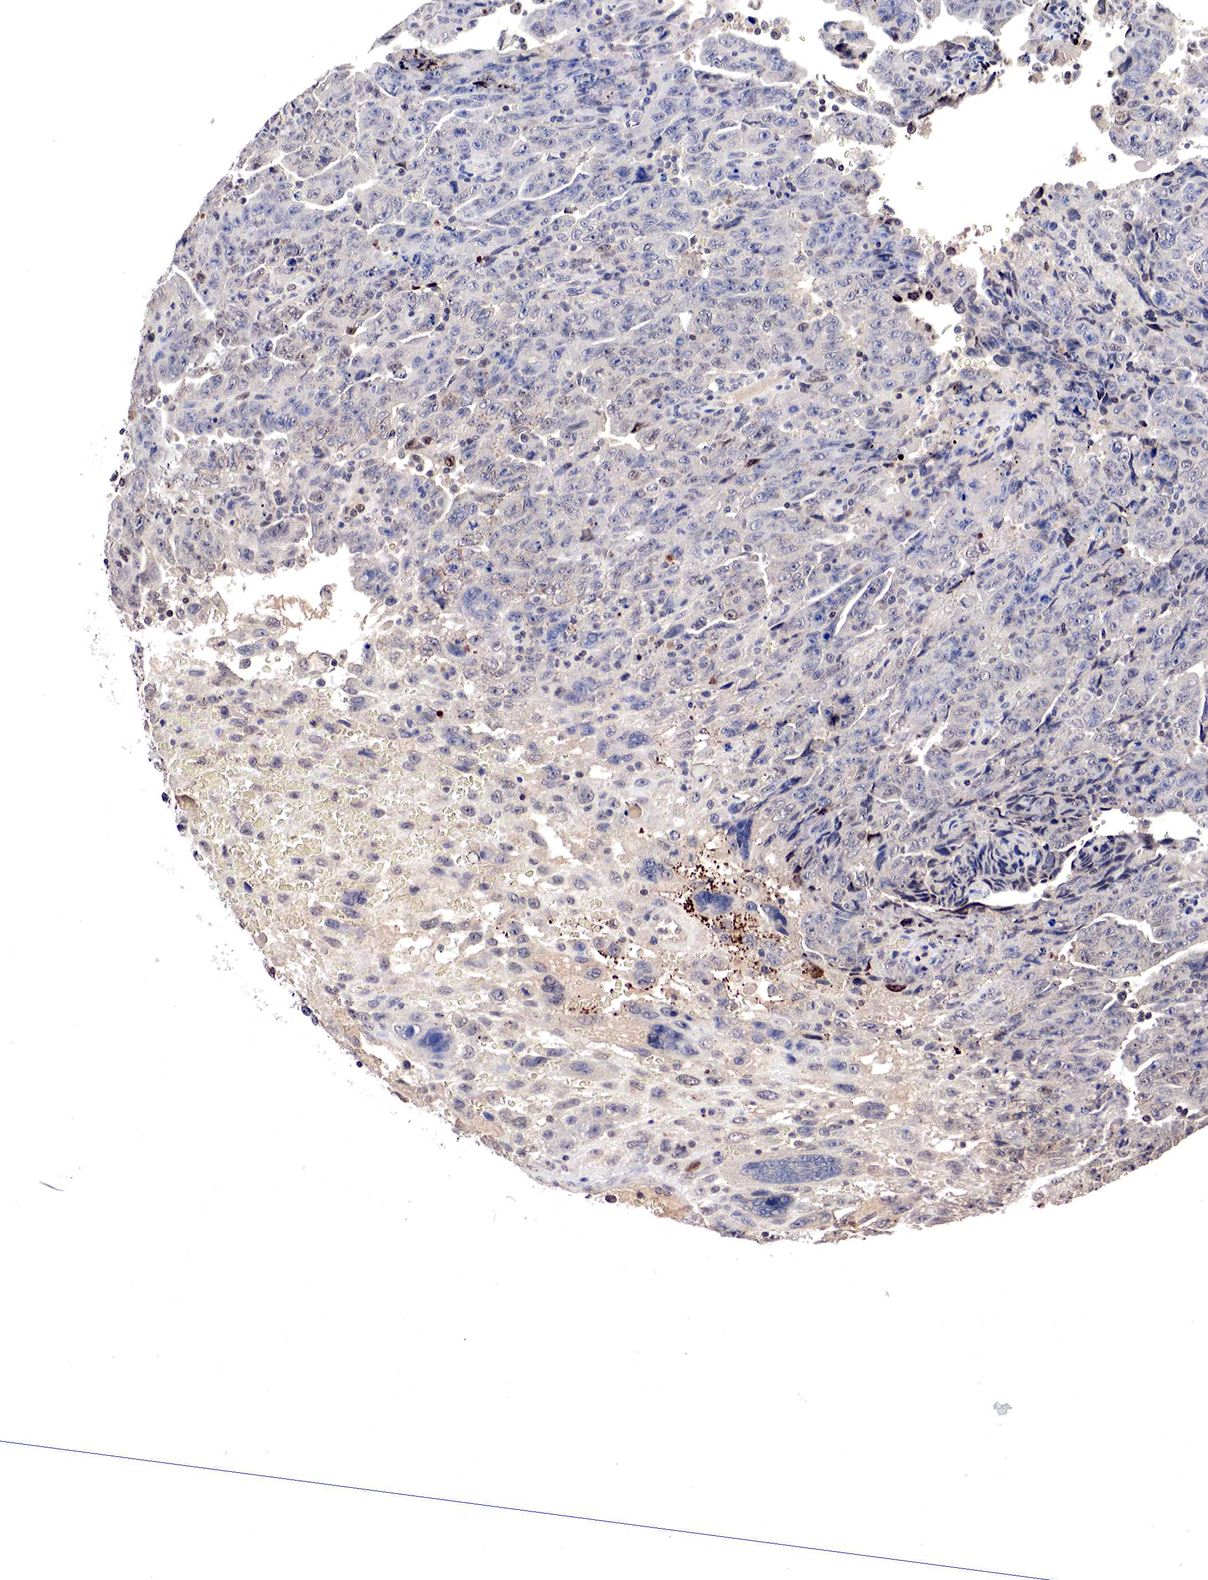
{"staining": {"intensity": "weak", "quantity": "<25%", "location": "cytoplasmic/membranous"}, "tissue": "testis cancer", "cell_type": "Tumor cells", "image_type": "cancer", "snomed": [{"axis": "morphology", "description": "Carcinoma, Embryonal, NOS"}, {"axis": "topography", "description": "Testis"}], "caption": "Immunohistochemical staining of testis embryonal carcinoma shows no significant expression in tumor cells. The staining is performed using DAB brown chromogen with nuclei counter-stained in using hematoxylin.", "gene": "DACH2", "patient": {"sex": "male", "age": 28}}